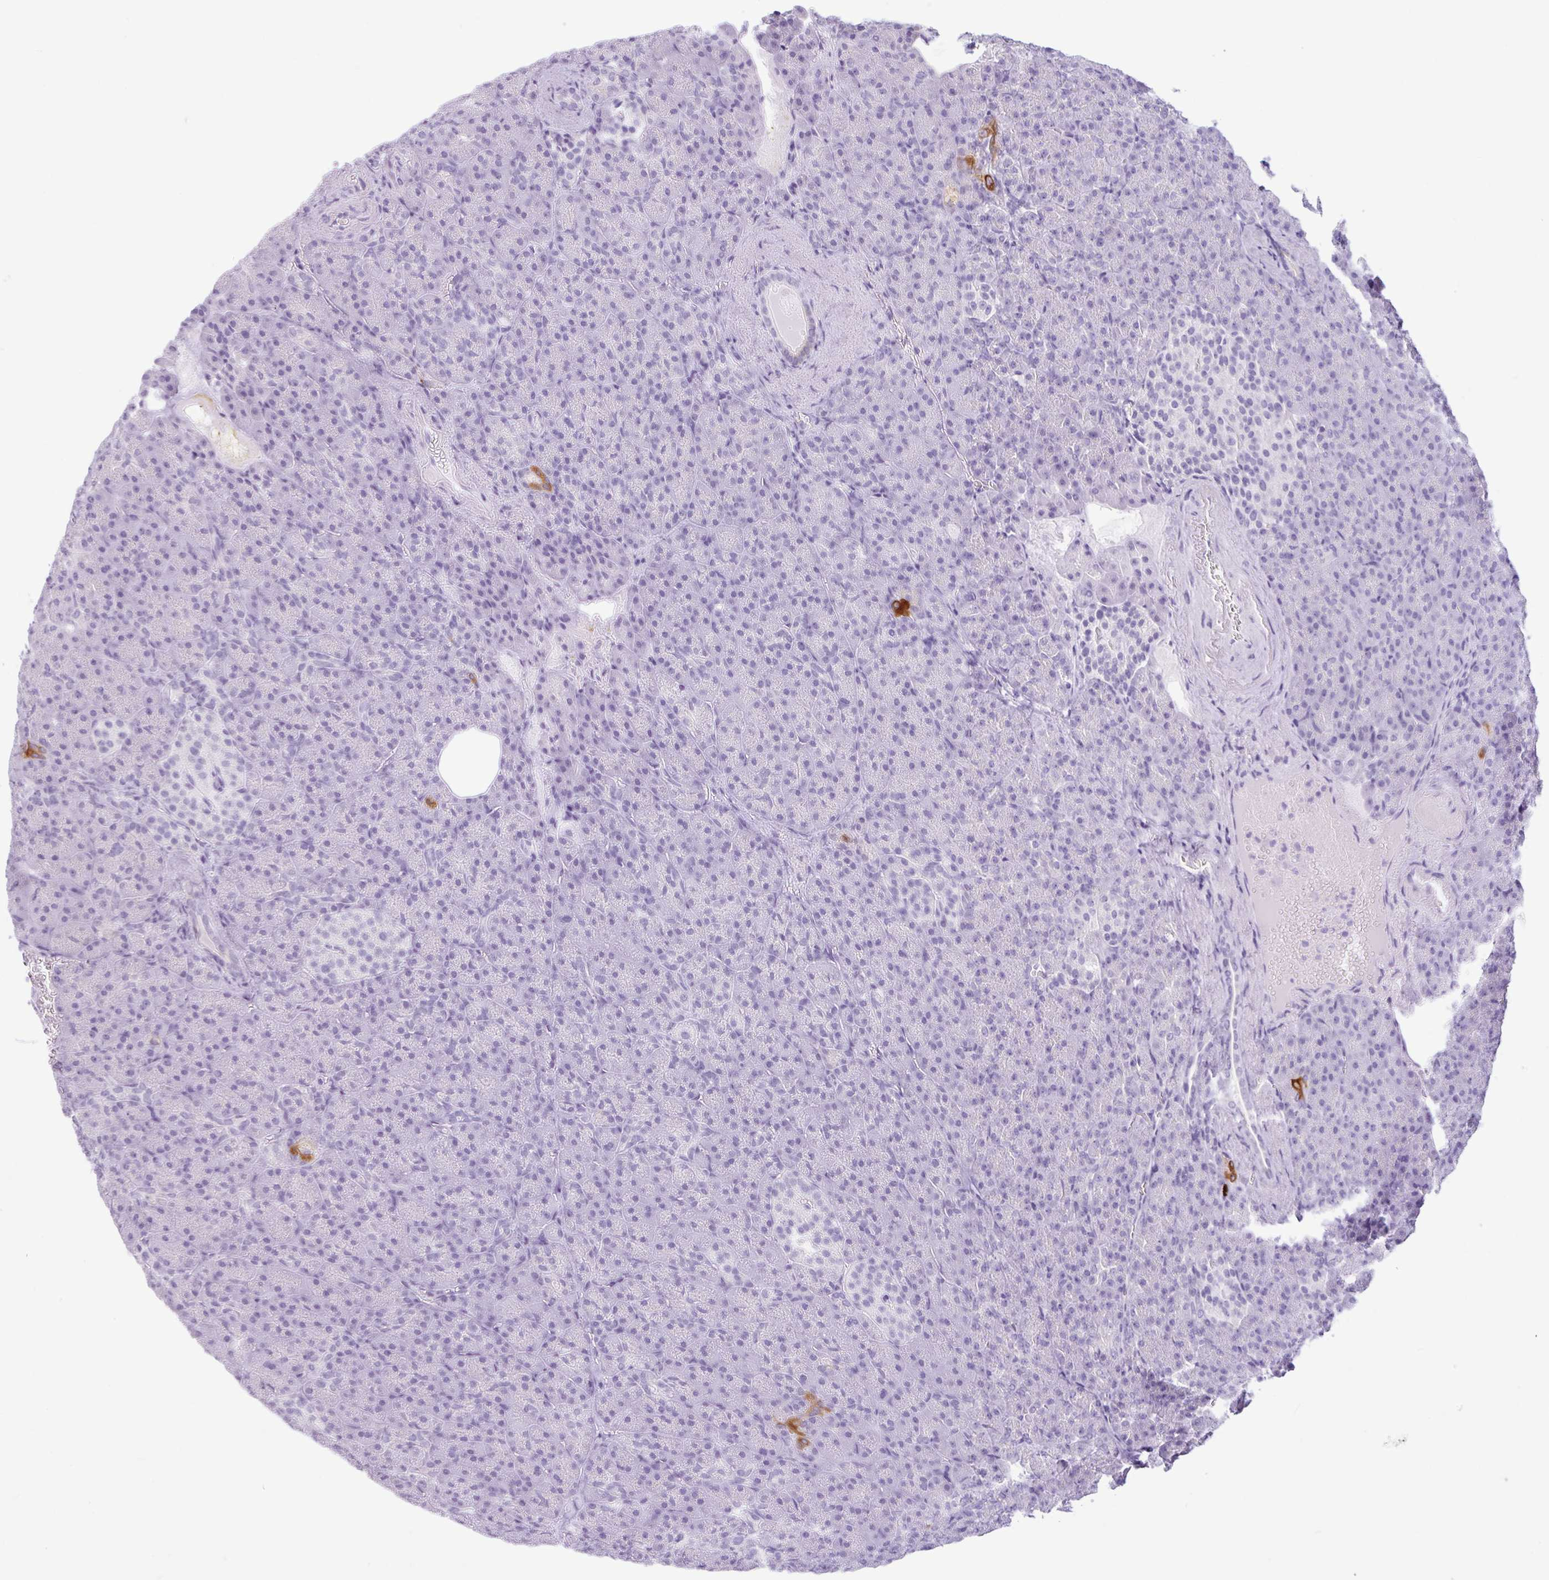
{"staining": {"intensity": "moderate", "quantity": "<25%", "location": "cytoplasmic/membranous"}, "tissue": "pancreas", "cell_type": "Exocrine glandular cells", "image_type": "normal", "snomed": [{"axis": "morphology", "description": "Normal tissue, NOS"}, {"axis": "topography", "description": "Pancreas"}], "caption": "Immunohistochemical staining of benign human pancreas demonstrates <25% levels of moderate cytoplasmic/membranous protein staining in about <25% of exocrine glandular cells. (DAB IHC with brightfield microscopy, high magnification).", "gene": "CTSE", "patient": {"sex": "female", "age": 74}}